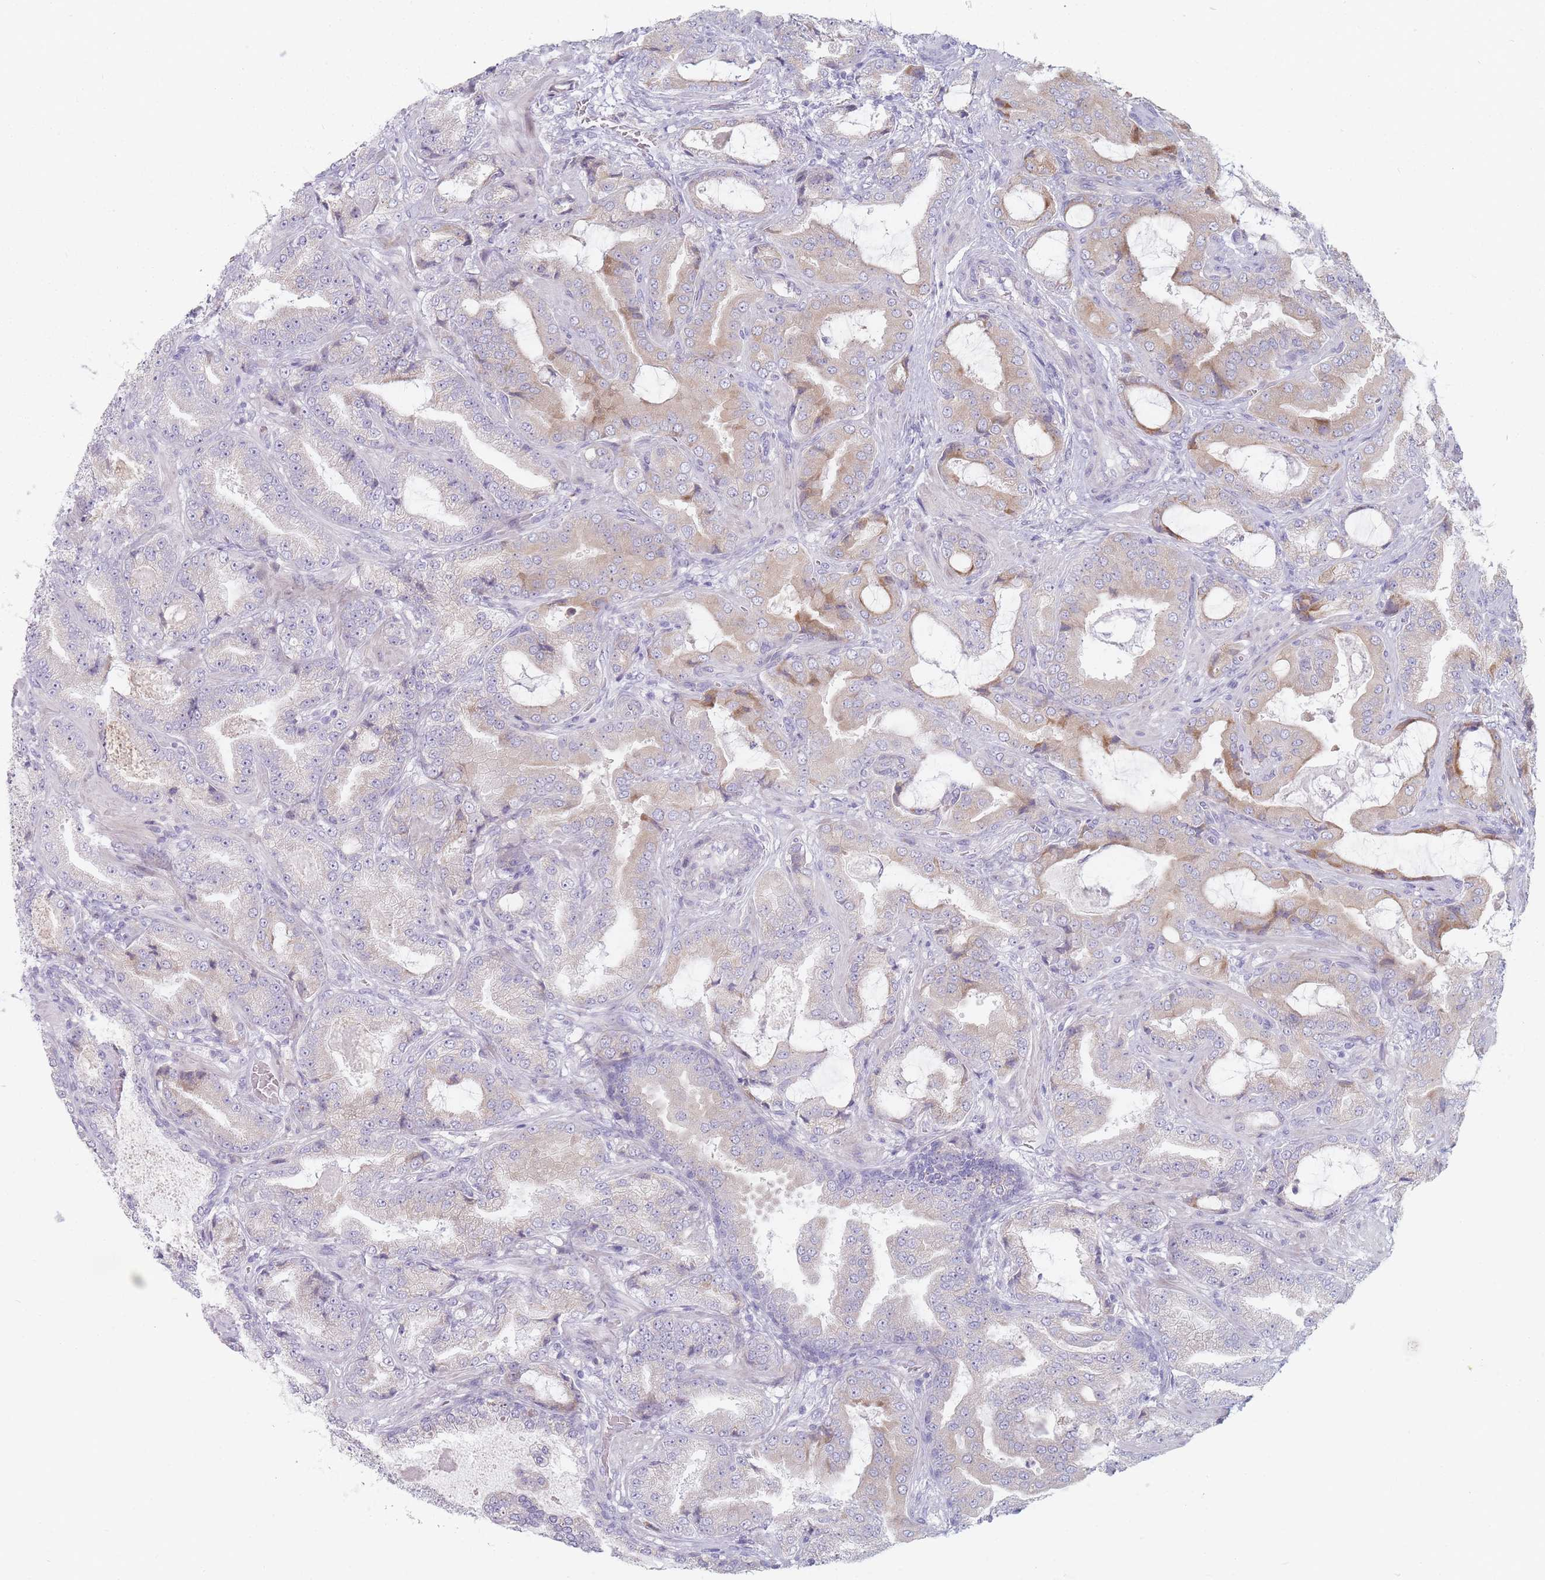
{"staining": {"intensity": "weak", "quantity": "<25%", "location": "cytoplasmic/membranous"}, "tissue": "prostate cancer", "cell_type": "Tumor cells", "image_type": "cancer", "snomed": [{"axis": "morphology", "description": "Adenocarcinoma, High grade"}, {"axis": "topography", "description": "Prostate"}], "caption": "Protein analysis of prostate high-grade adenocarcinoma exhibits no significant staining in tumor cells.", "gene": "SPATS1", "patient": {"sex": "male", "age": 68}}